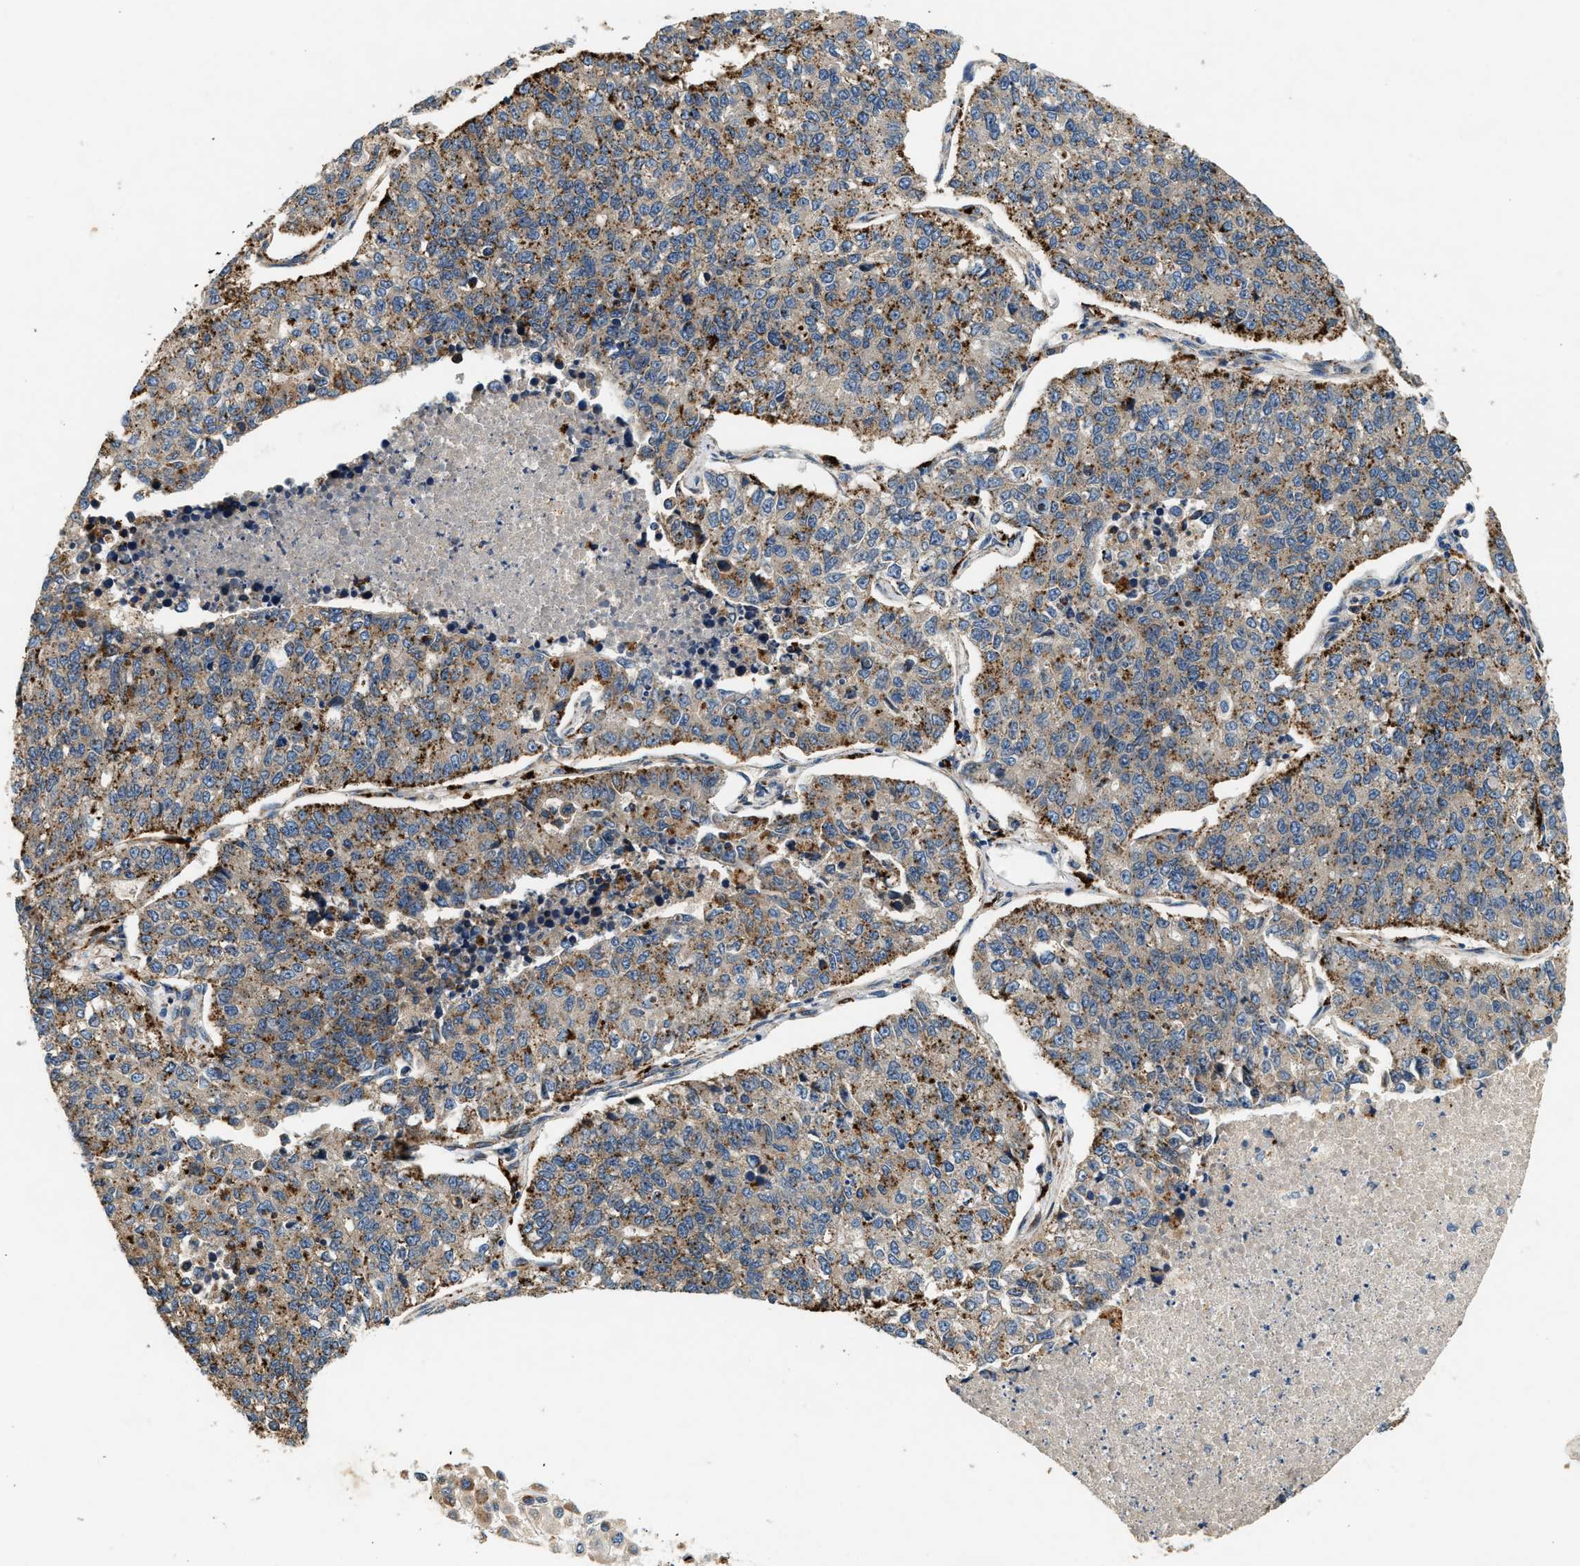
{"staining": {"intensity": "strong", "quantity": "25%-75%", "location": "cytoplasmic/membranous"}, "tissue": "lung cancer", "cell_type": "Tumor cells", "image_type": "cancer", "snomed": [{"axis": "morphology", "description": "Adenocarcinoma, NOS"}, {"axis": "topography", "description": "Lung"}], "caption": "A high-resolution photomicrograph shows IHC staining of lung cancer, which demonstrates strong cytoplasmic/membranous positivity in approximately 25%-75% of tumor cells.", "gene": "DUSP10", "patient": {"sex": "male", "age": 49}}